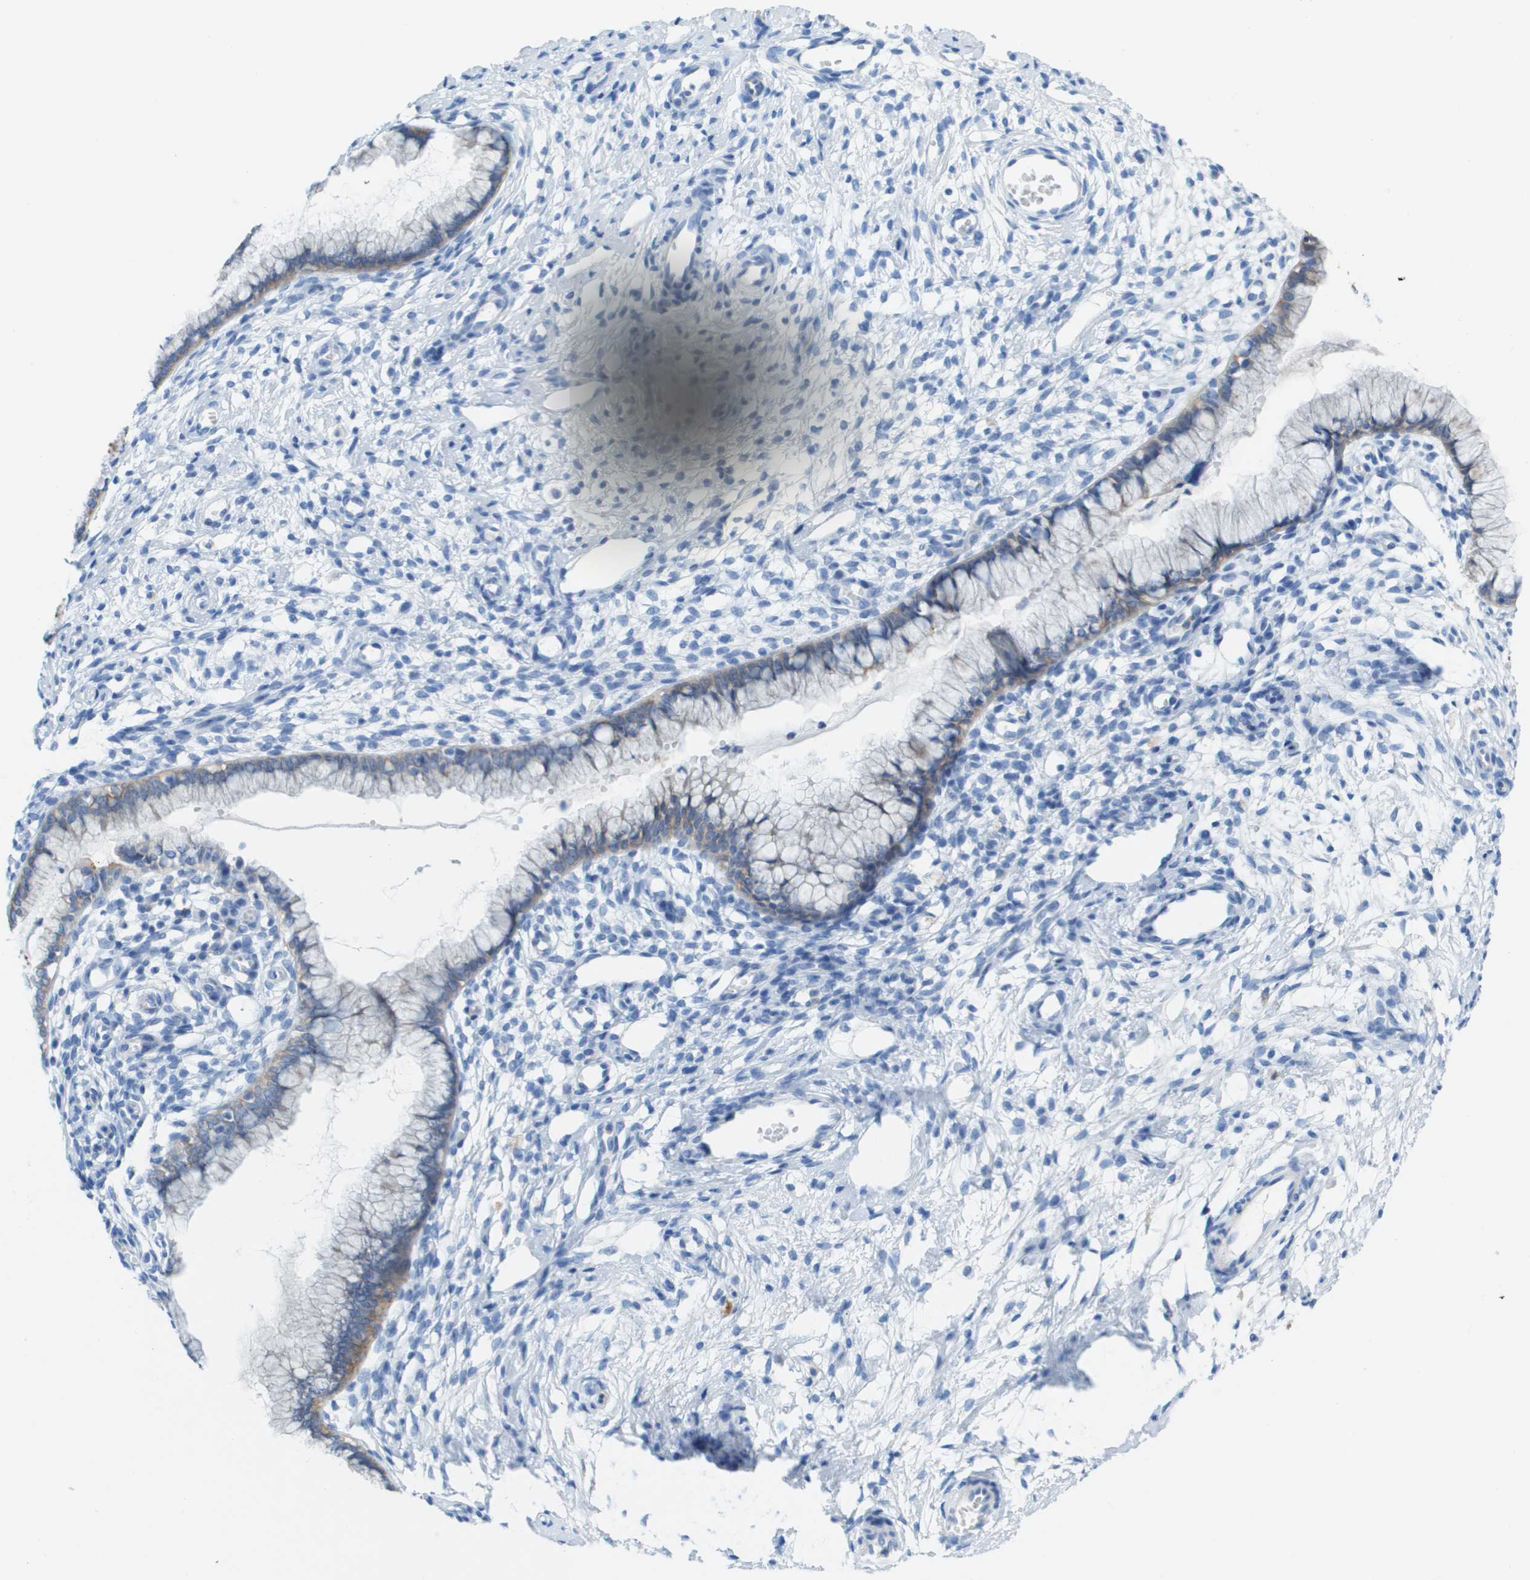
{"staining": {"intensity": "negative", "quantity": "none", "location": "none"}, "tissue": "cervix", "cell_type": "Glandular cells", "image_type": "normal", "snomed": [{"axis": "morphology", "description": "Normal tissue, NOS"}, {"axis": "topography", "description": "Cervix"}], "caption": "Cervix stained for a protein using immunohistochemistry displays no expression glandular cells.", "gene": "CD46", "patient": {"sex": "female", "age": 65}}